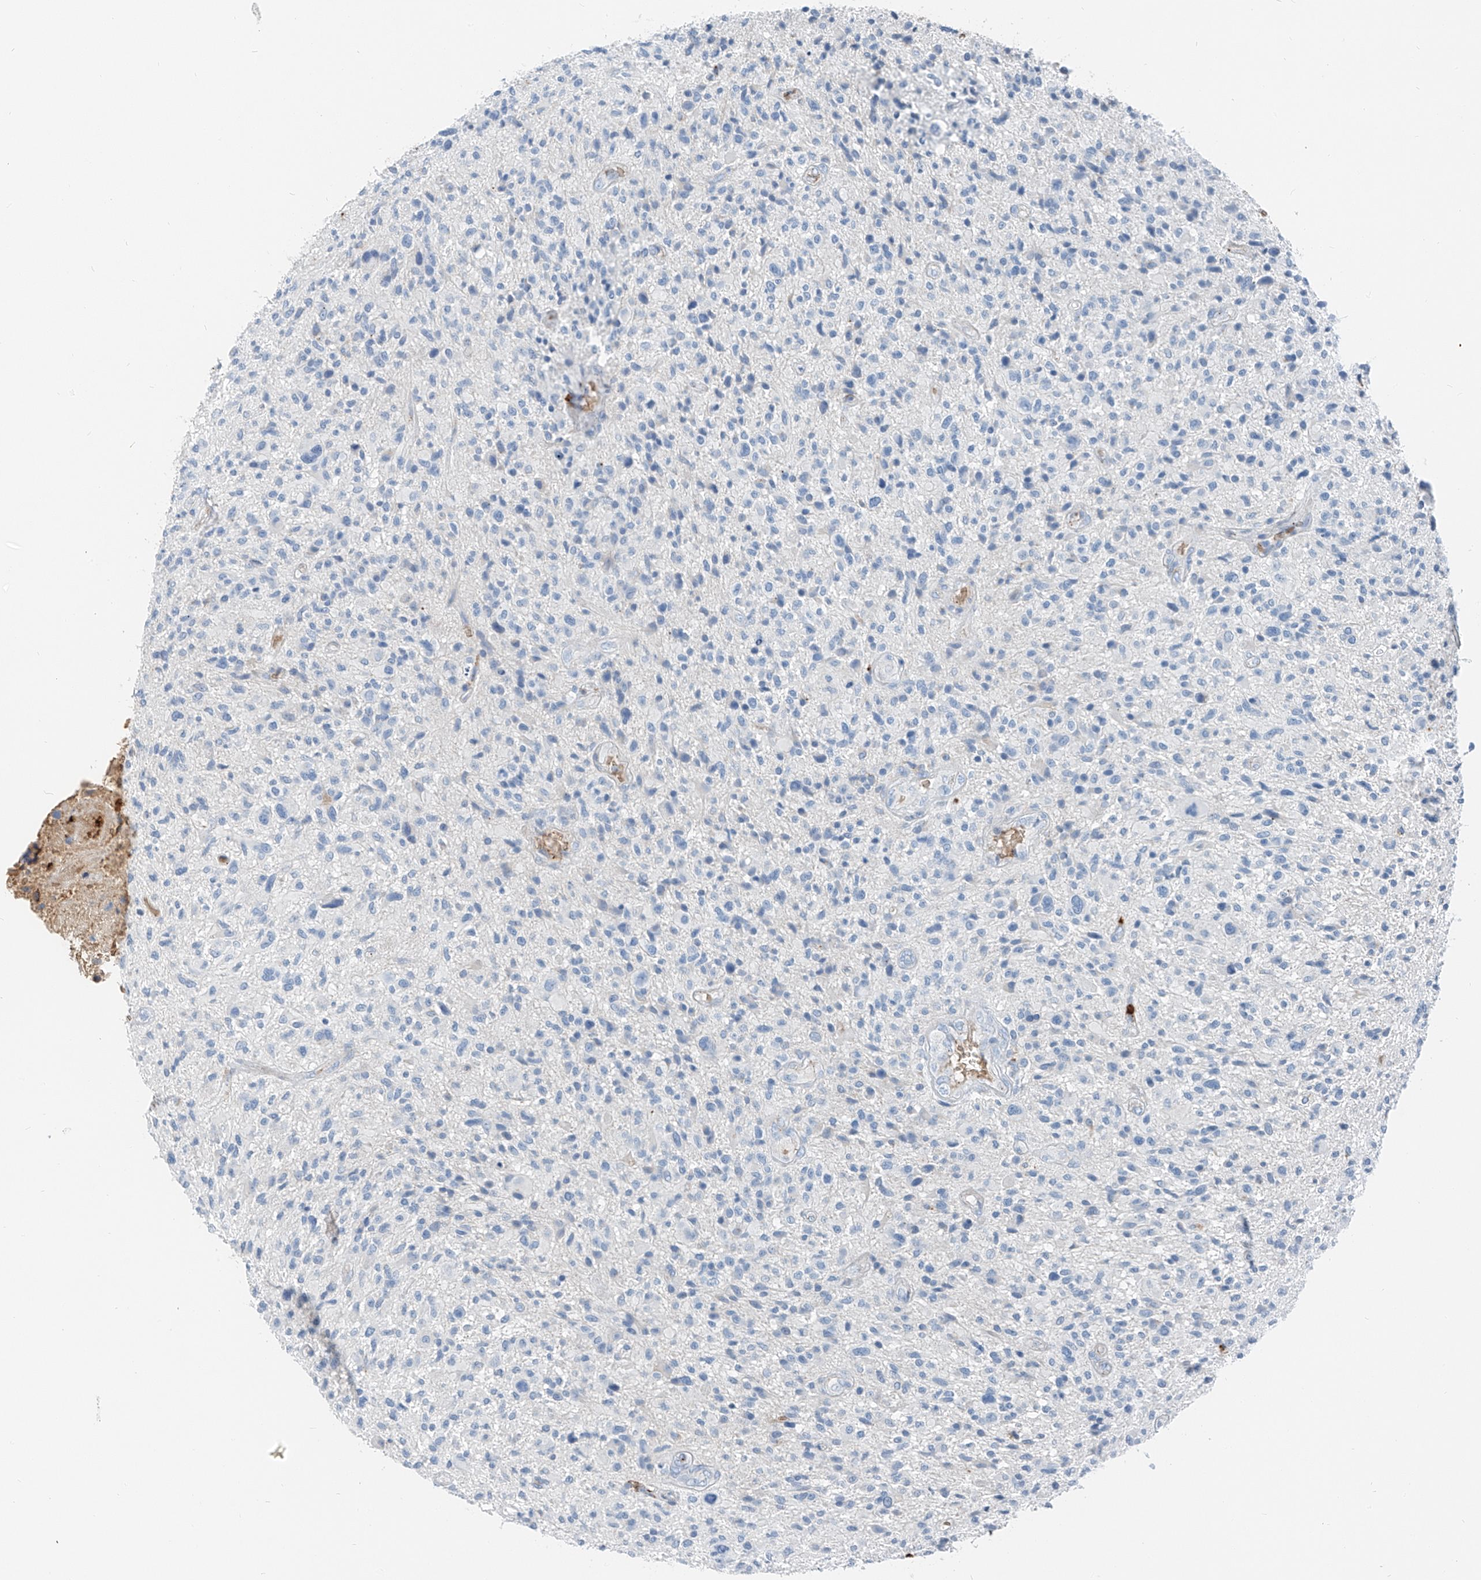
{"staining": {"intensity": "negative", "quantity": "none", "location": "none"}, "tissue": "glioma", "cell_type": "Tumor cells", "image_type": "cancer", "snomed": [{"axis": "morphology", "description": "Glioma, malignant, High grade"}, {"axis": "topography", "description": "Brain"}], "caption": "Tumor cells show no significant protein positivity in high-grade glioma (malignant). (DAB (3,3'-diaminobenzidine) IHC with hematoxylin counter stain).", "gene": "PRSS23", "patient": {"sex": "male", "age": 47}}